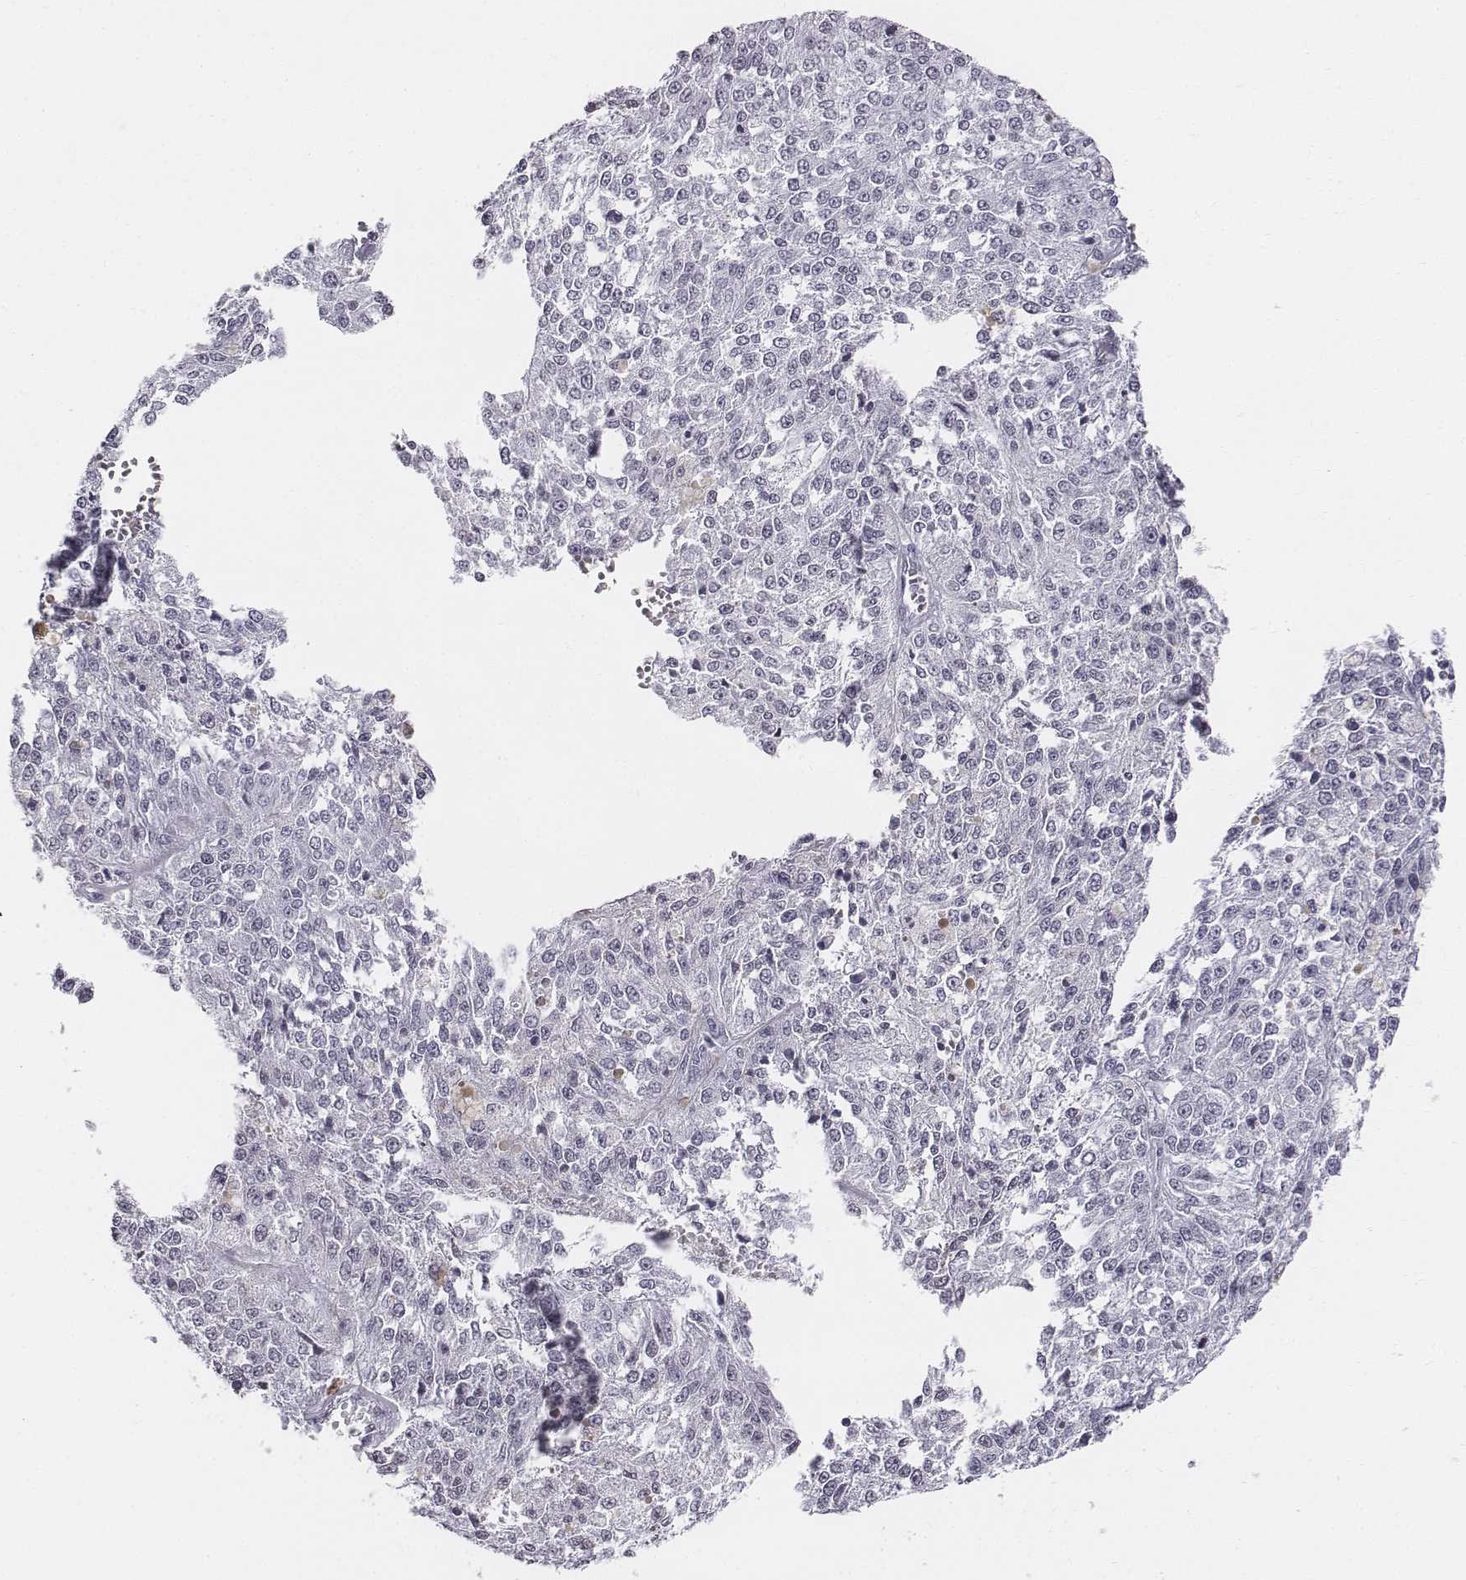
{"staining": {"intensity": "negative", "quantity": "none", "location": "none"}, "tissue": "melanoma", "cell_type": "Tumor cells", "image_type": "cancer", "snomed": [{"axis": "morphology", "description": "Malignant melanoma, Metastatic site"}, {"axis": "topography", "description": "Lymph node"}], "caption": "Immunohistochemical staining of malignant melanoma (metastatic site) reveals no significant expression in tumor cells.", "gene": "BARHL1", "patient": {"sex": "female", "age": 64}}